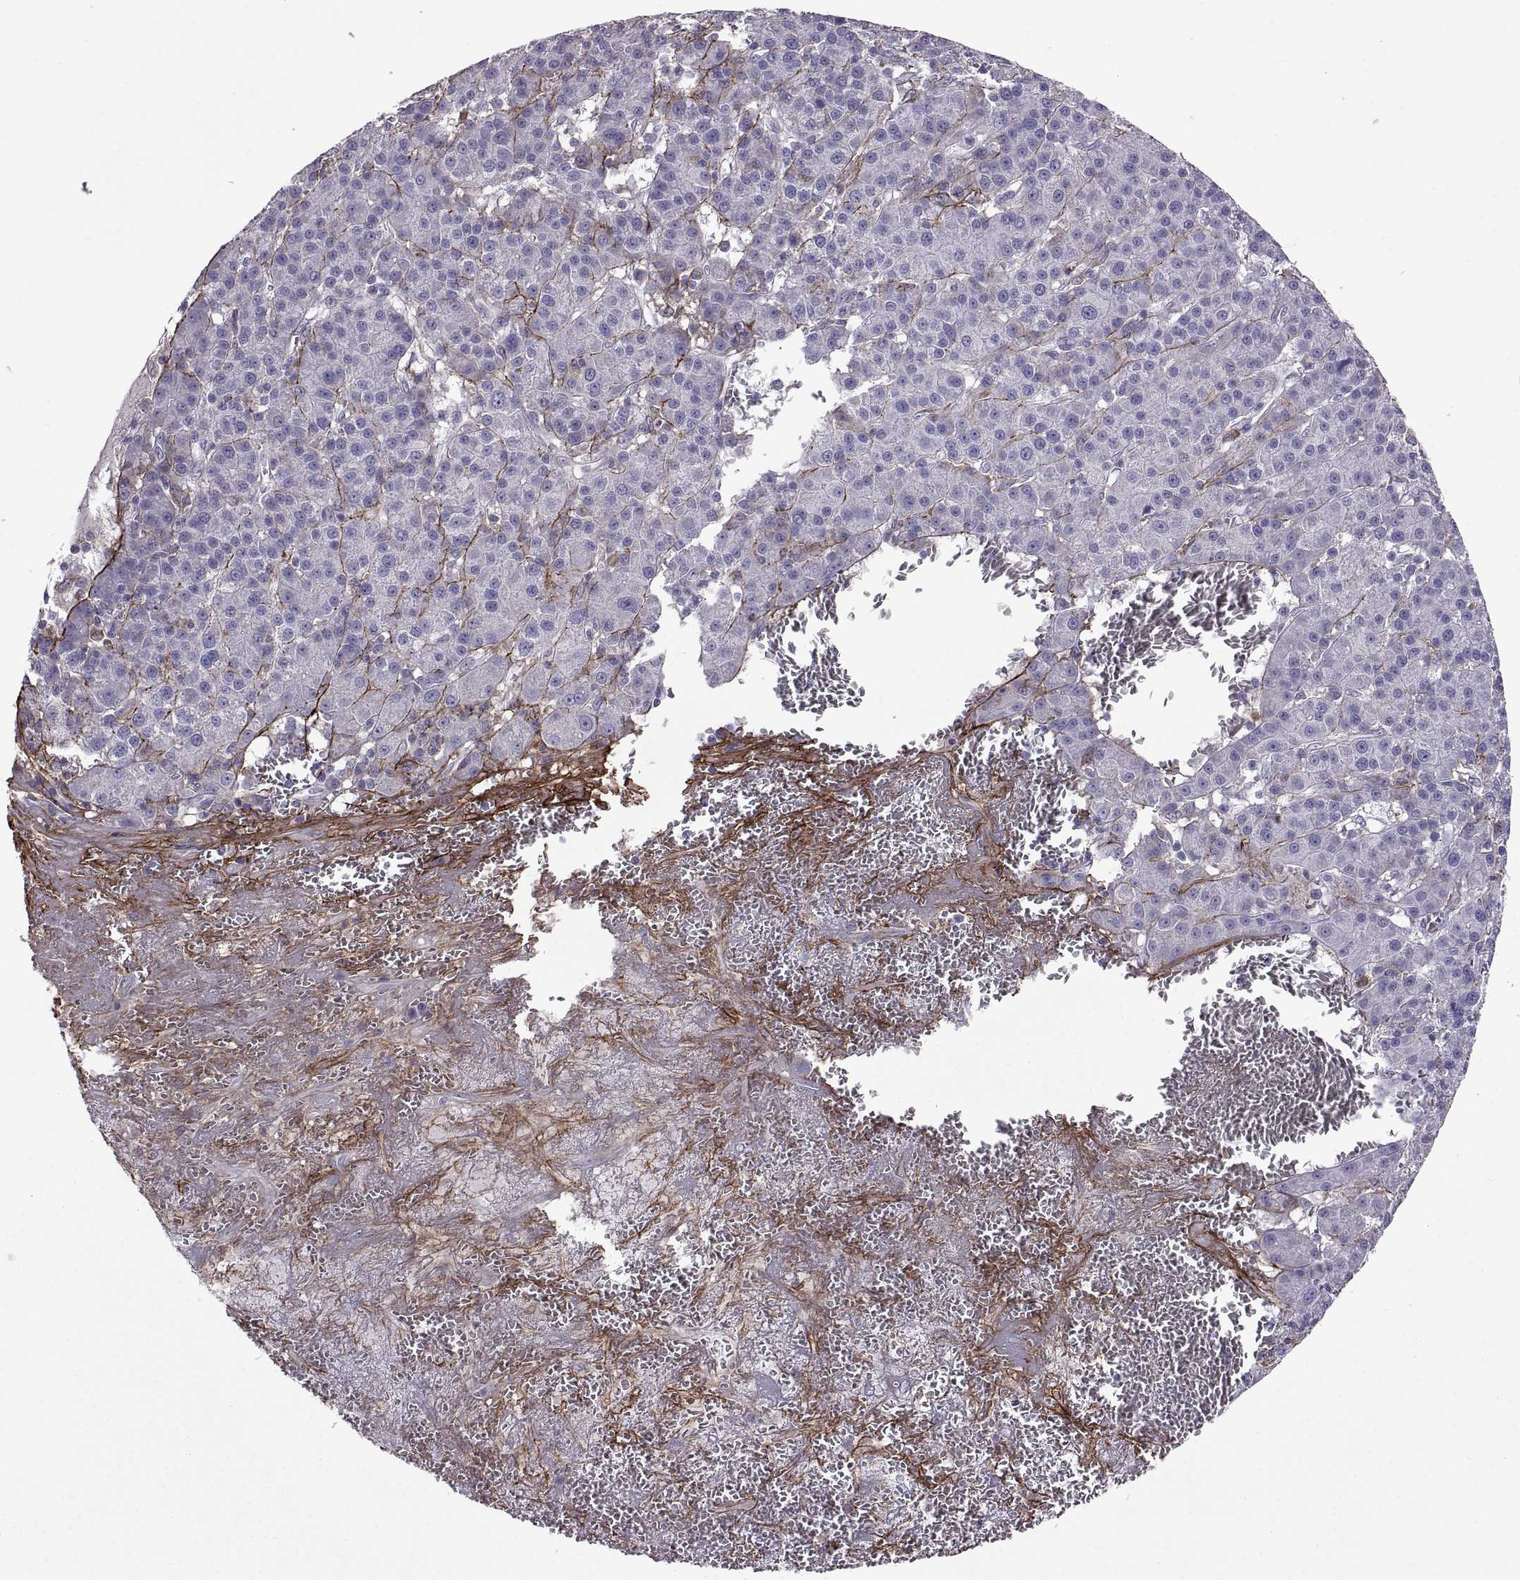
{"staining": {"intensity": "negative", "quantity": "none", "location": "none"}, "tissue": "liver cancer", "cell_type": "Tumor cells", "image_type": "cancer", "snomed": [{"axis": "morphology", "description": "Carcinoma, Hepatocellular, NOS"}, {"axis": "topography", "description": "Liver"}], "caption": "Immunohistochemical staining of hepatocellular carcinoma (liver) displays no significant staining in tumor cells. (Stains: DAB (3,3'-diaminobenzidine) immunohistochemistry (IHC) with hematoxylin counter stain, Microscopy: brightfield microscopy at high magnification).", "gene": "EMILIN2", "patient": {"sex": "female", "age": 60}}